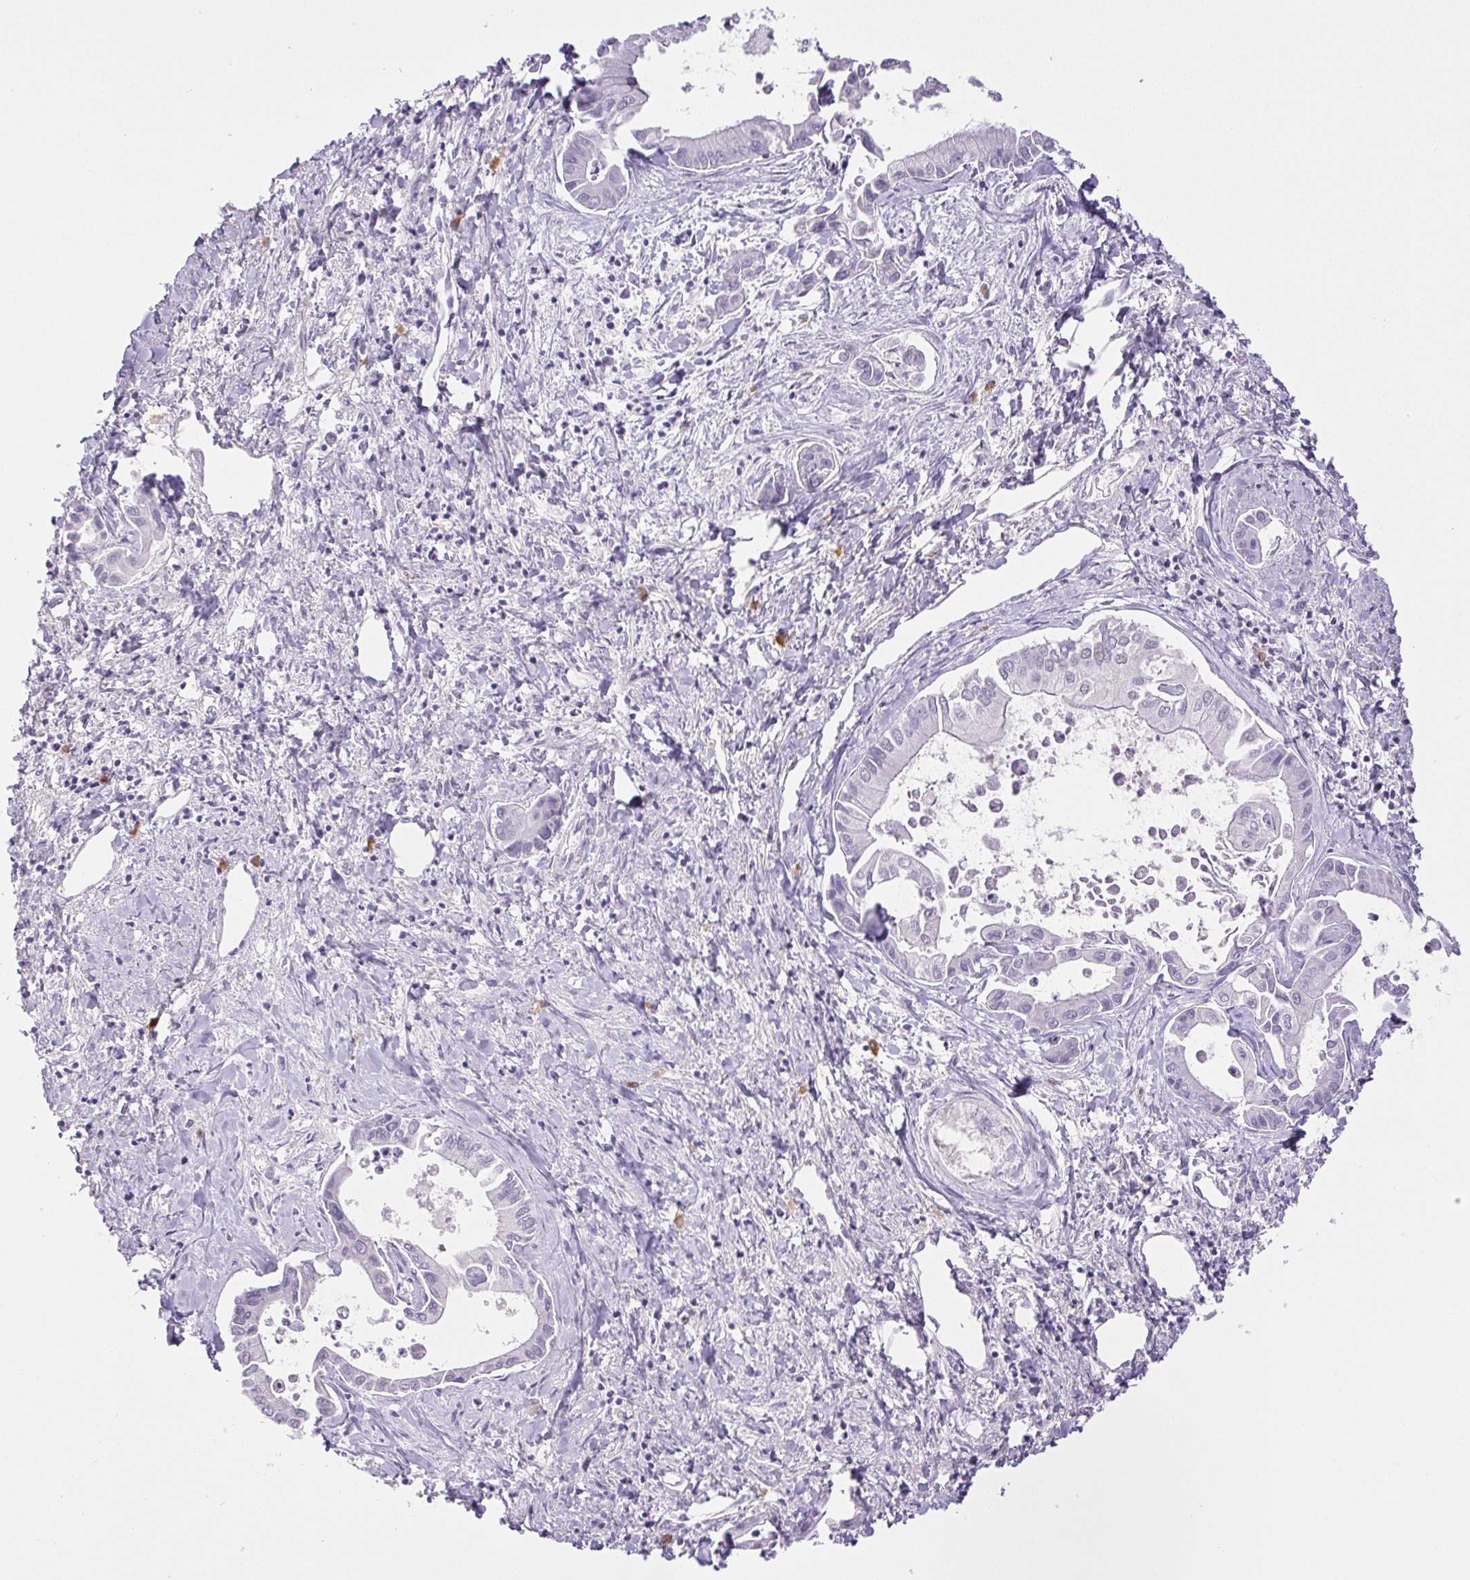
{"staining": {"intensity": "negative", "quantity": "none", "location": "none"}, "tissue": "liver cancer", "cell_type": "Tumor cells", "image_type": "cancer", "snomed": [{"axis": "morphology", "description": "Cholangiocarcinoma"}, {"axis": "topography", "description": "Liver"}], "caption": "DAB (3,3'-diaminobenzidine) immunohistochemical staining of human liver cholangiocarcinoma shows no significant expression in tumor cells. (DAB IHC, high magnification).", "gene": "PAPPA2", "patient": {"sex": "male", "age": 66}}